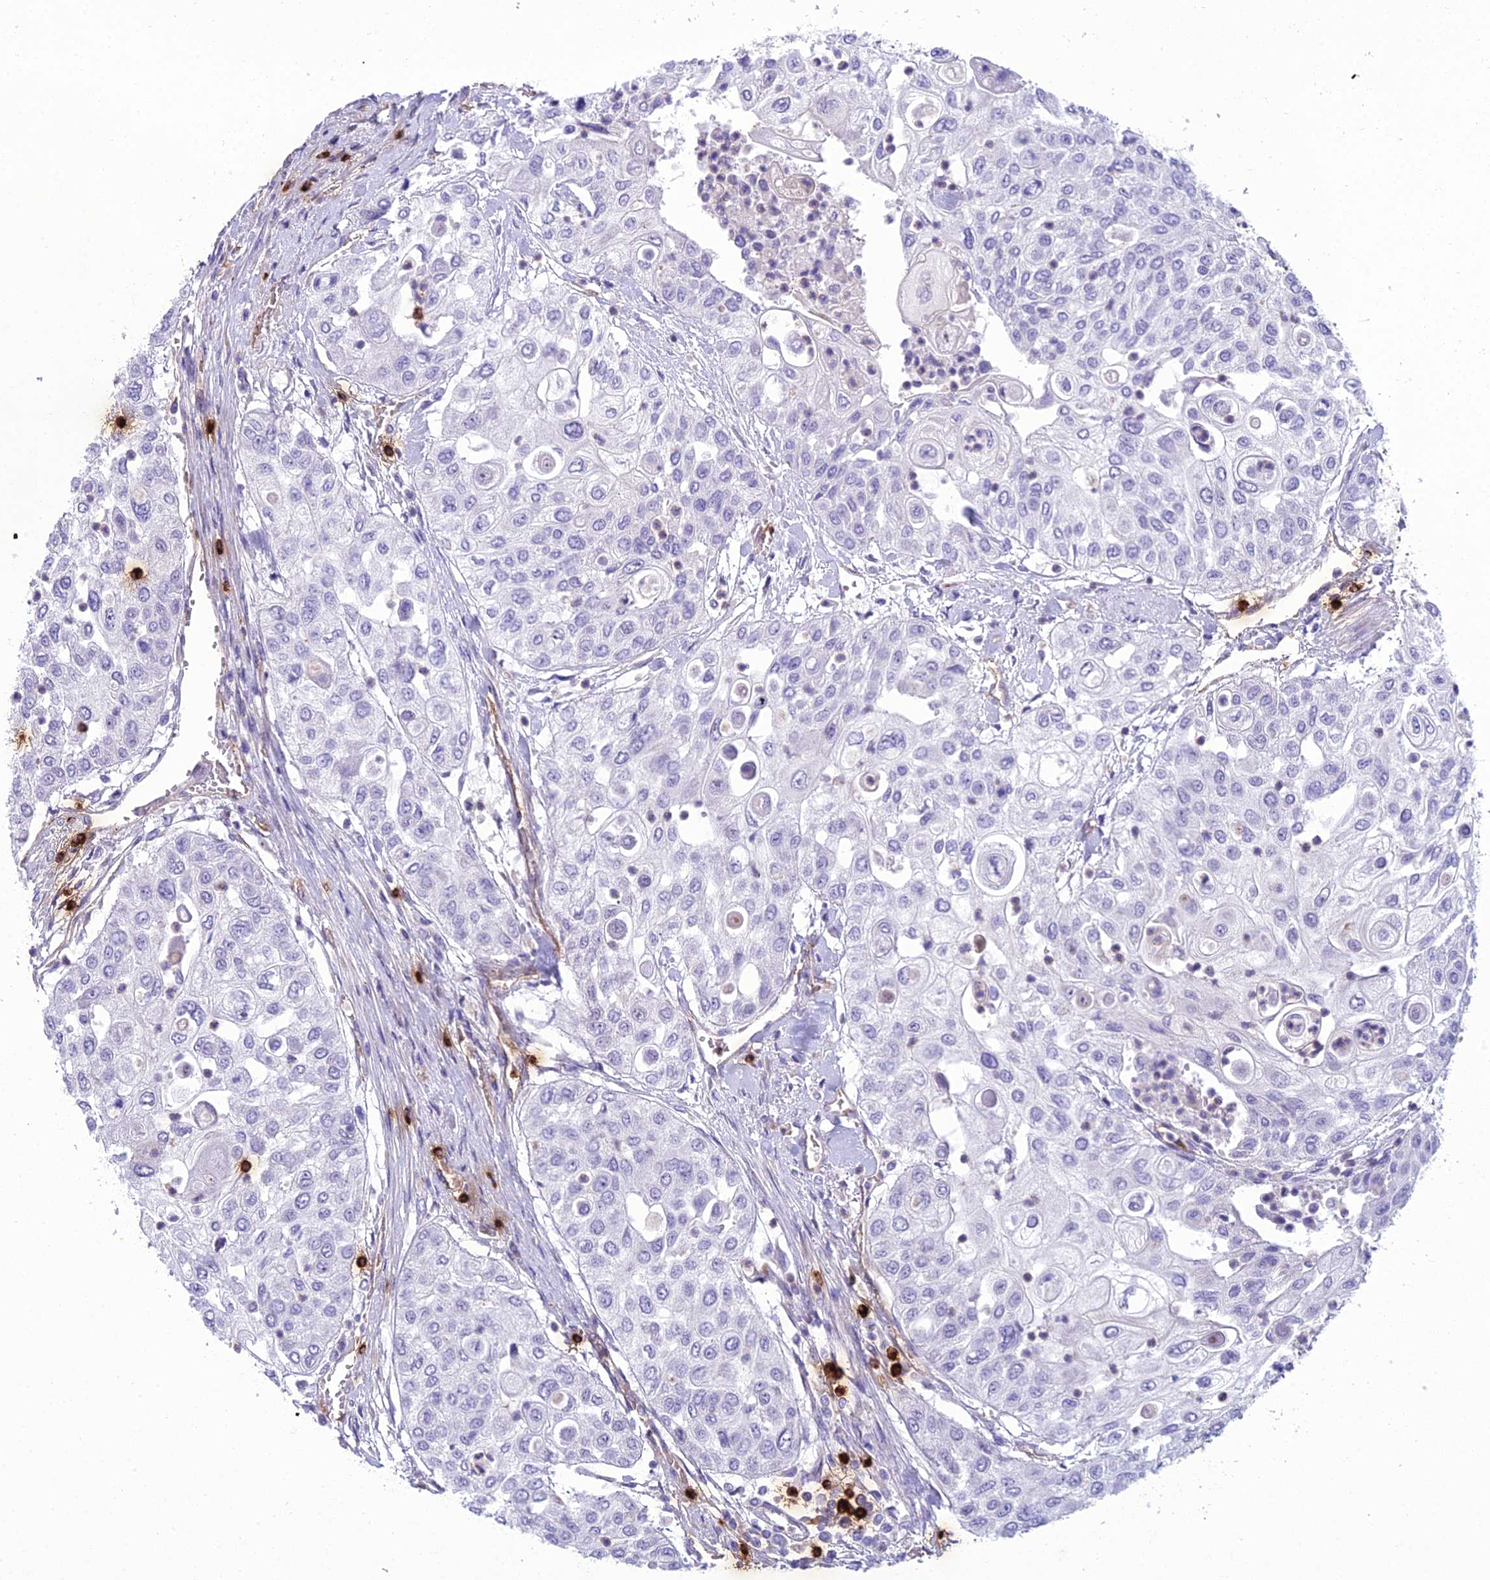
{"staining": {"intensity": "negative", "quantity": "none", "location": "none"}, "tissue": "urothelial cancer", "cell_type": "Tumor cells", "image_type": "cancer", "snomed": [{"axis": "morphology", "description": "Urothelial carcinoma, High grade"}, {"axis": "topography", "description": "Urinary bladder"}], "caption": "Immunohistochemical staining of human urothelial carcinoma (high-grade) demonstrates no significant staining in tumor cells.", "gene": "BBS7", "patient": {"sex": "female", "age": 79}}